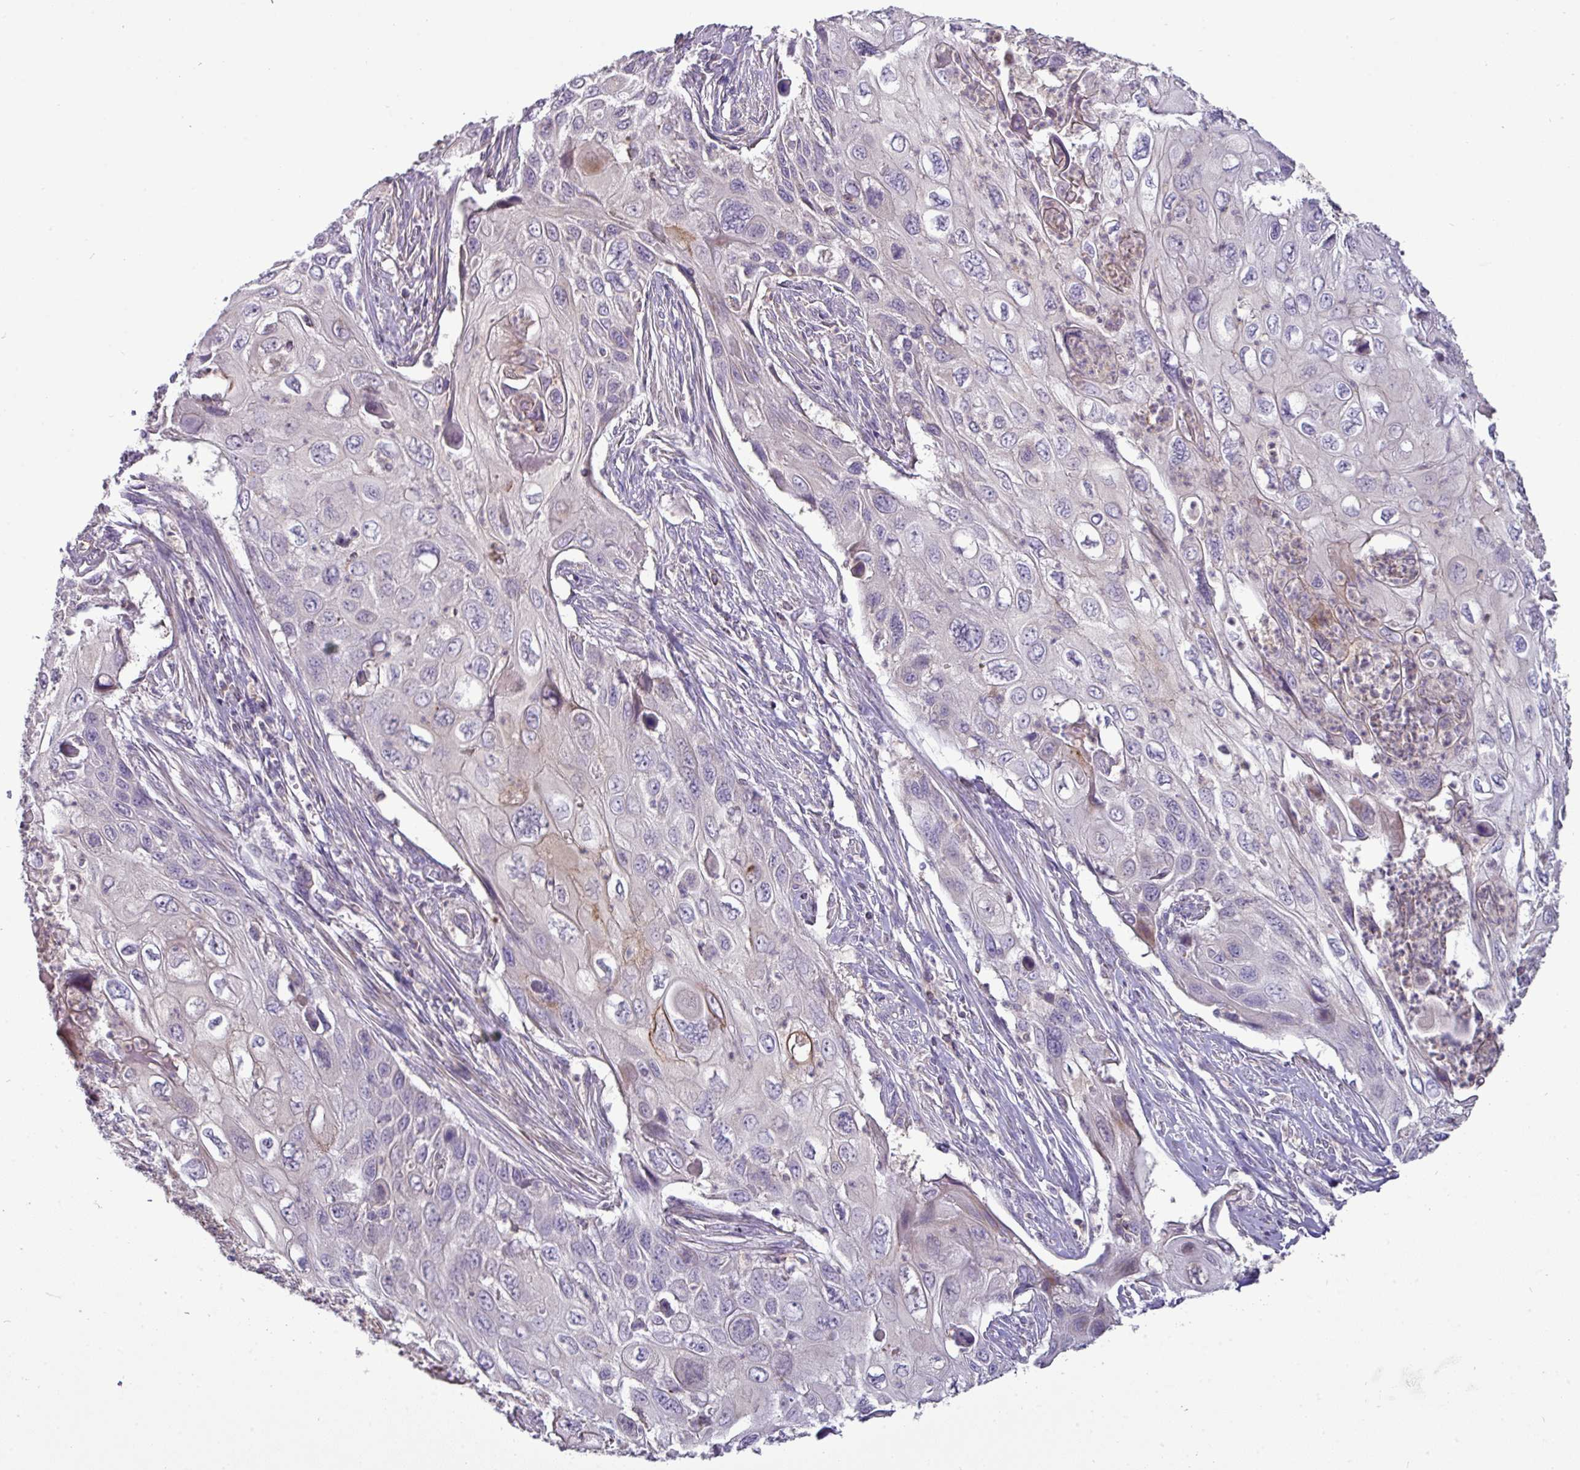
{"staining": {"intensity": "strong", "quantity": "<25%", "location": "cytoplasmic/membranous"}, "tissue": "cervical cancer", "cell_type": "Tumor cells", "image_type": "cancer", "snomed": [{"axis": "morphology", "description": "Squamous cell carcinoma, NOS"}, {"axis": "topography", "description": "Cervix"}], "caption": "The immunohistochemical stain shows strong cytoplasmic/membranous positivity in tumor cells of cervical squamous cell carcinoma tissue. The staining was performed using DAB, with brown indicating positive protein expression. Nuclei are stained blue with hematoxylin.", "gene": "TRAPPC1", "patient": {"sex": "female", "age": 70}}